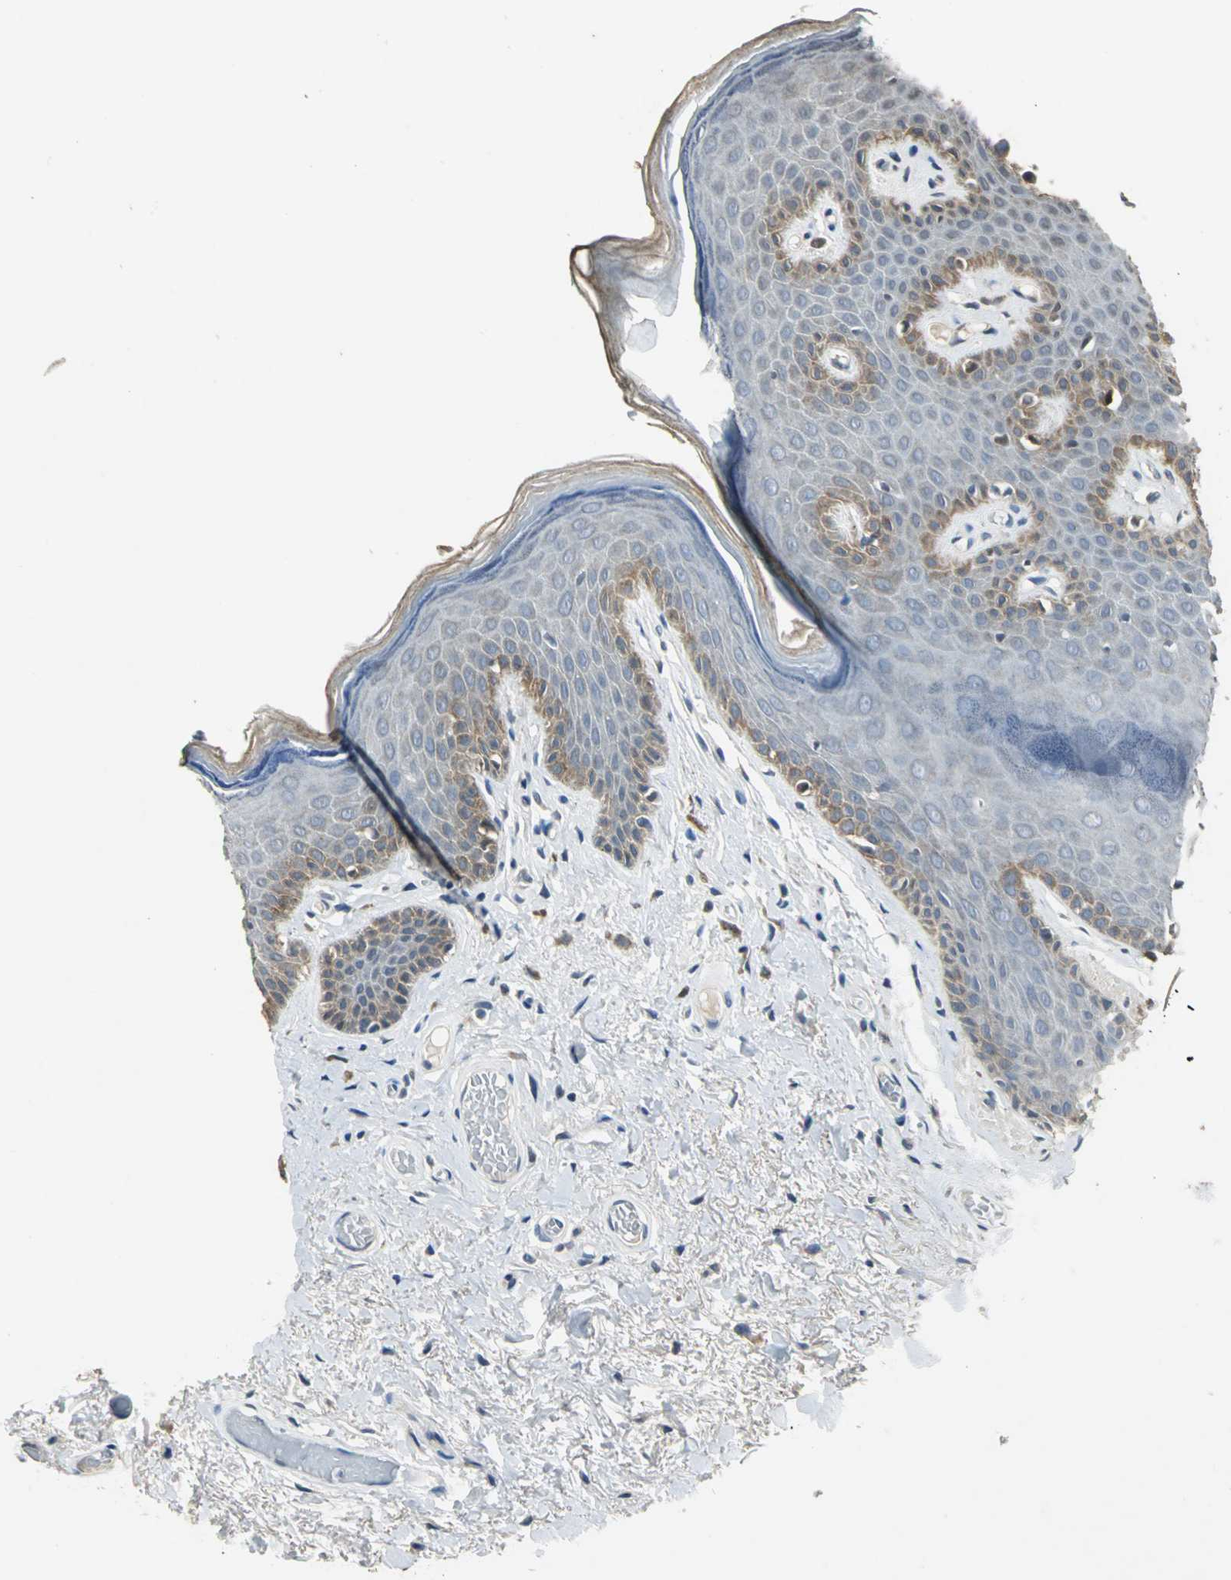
{"staining": {"intensity": "moderate", "quantity": "25%-75%", "location": "cytoplasmic/membranous"}, "tissue": "skin", "cell_type": "Epidermal cells", "image_type": "normal", "snomed": [{"axis": "morphology", "description": "Normal tissue, NOS"}, {"axis": "topography", "description": "Anal"}], "caption": "Immunohistochemical staining of benign human skin demonstrates moderate cytoplasmic/membranous protein positivity in approximately 25%-75% of epidermal cells.", "gene": "JADE3", "patient": {"sex": "male", "age": 74}}